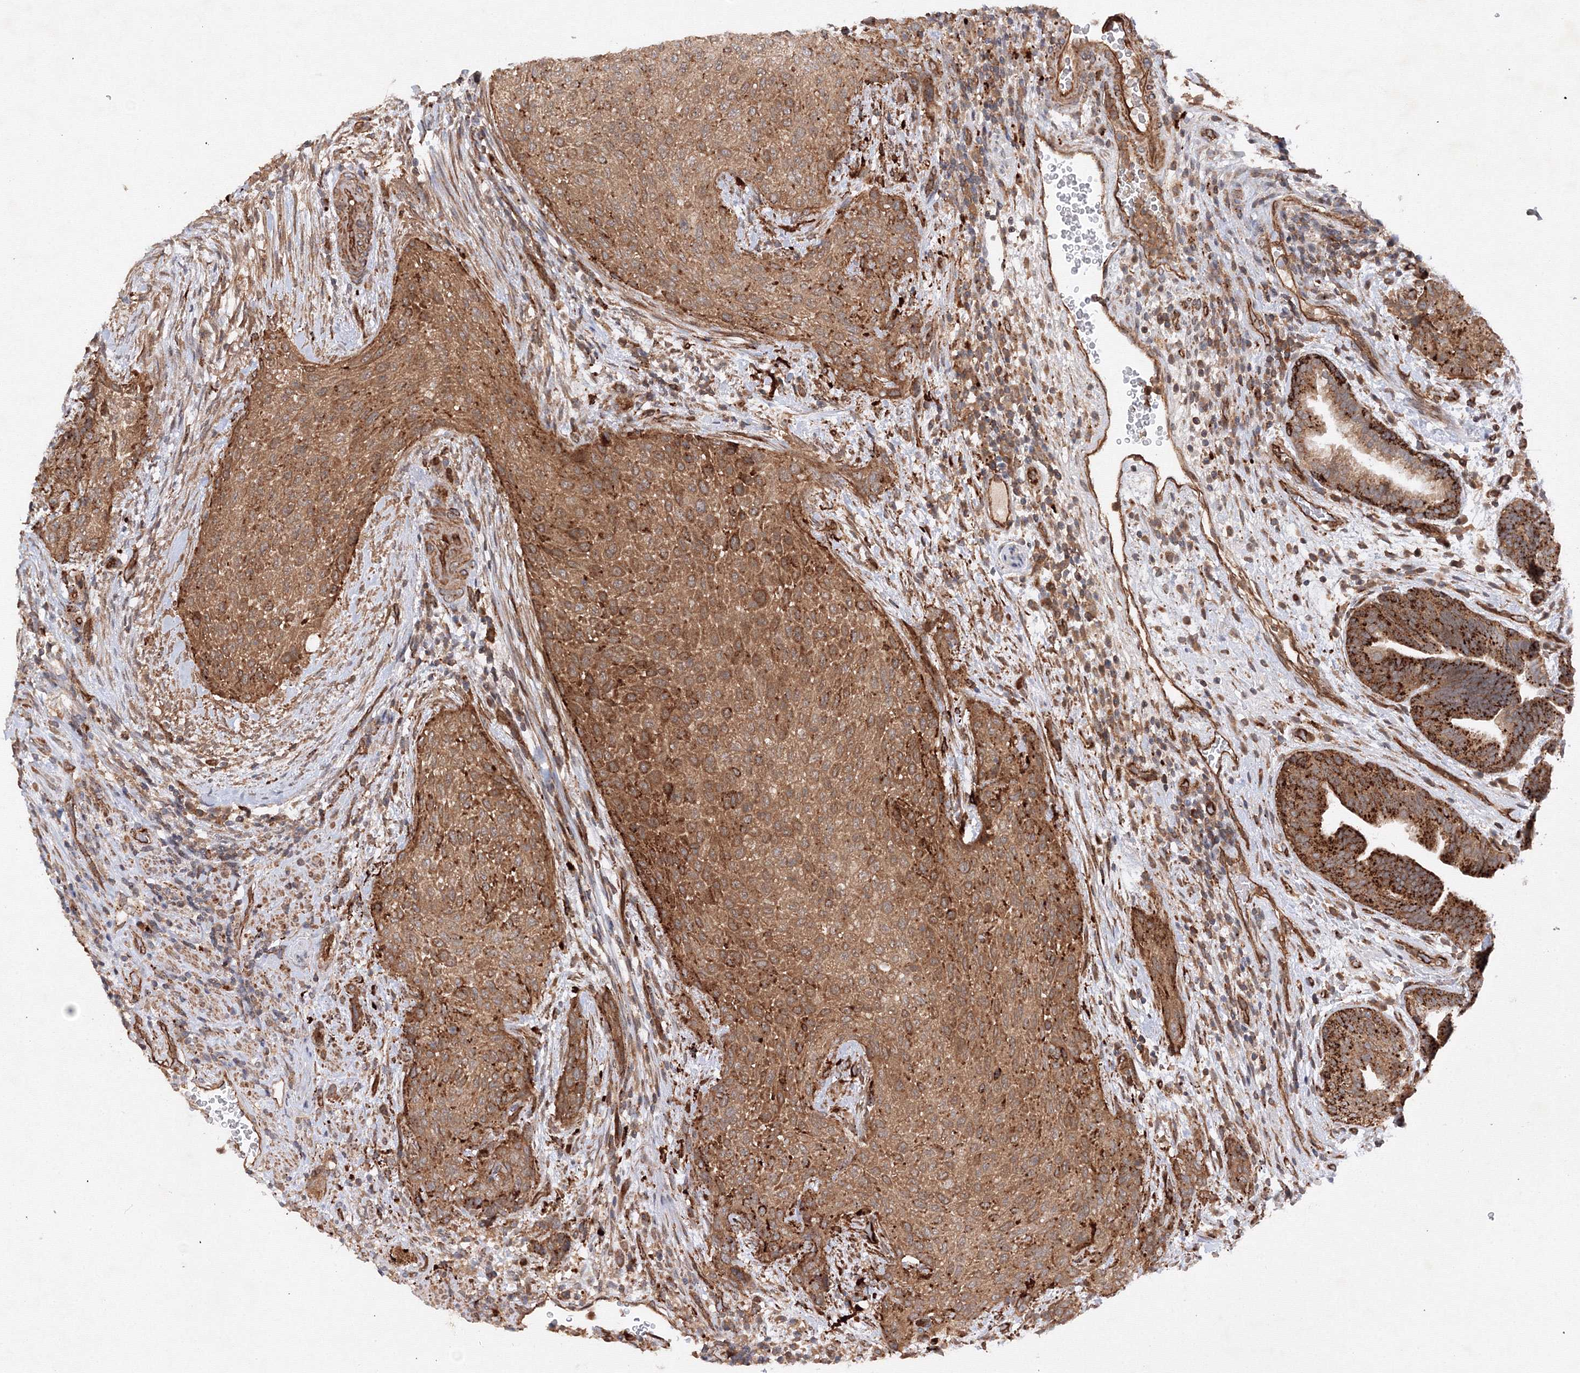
{"staining": {"intensity": "moderate", "quantity": ">75%", "location": "cytoplasmic/membranous"}, "tissue": "urothelial cancer", "cell_type": "Tumor cells", "image_type": "cancer", "snomed": [{"axis": "morphology", "description": "Urothelial carcinoma, High grade"}, {"axis": "topography", "description": "Urinary bladder"}], "caption": "Approximately >75% of tumor cells in human urothelial carcinoma (high-grade) exhibit moderate cytoplasmic/membranous protein staining as visualized by brown immunohistochemical staining.", "gene": "DCTD", "patient": {"sex": "male", "age": 35}}